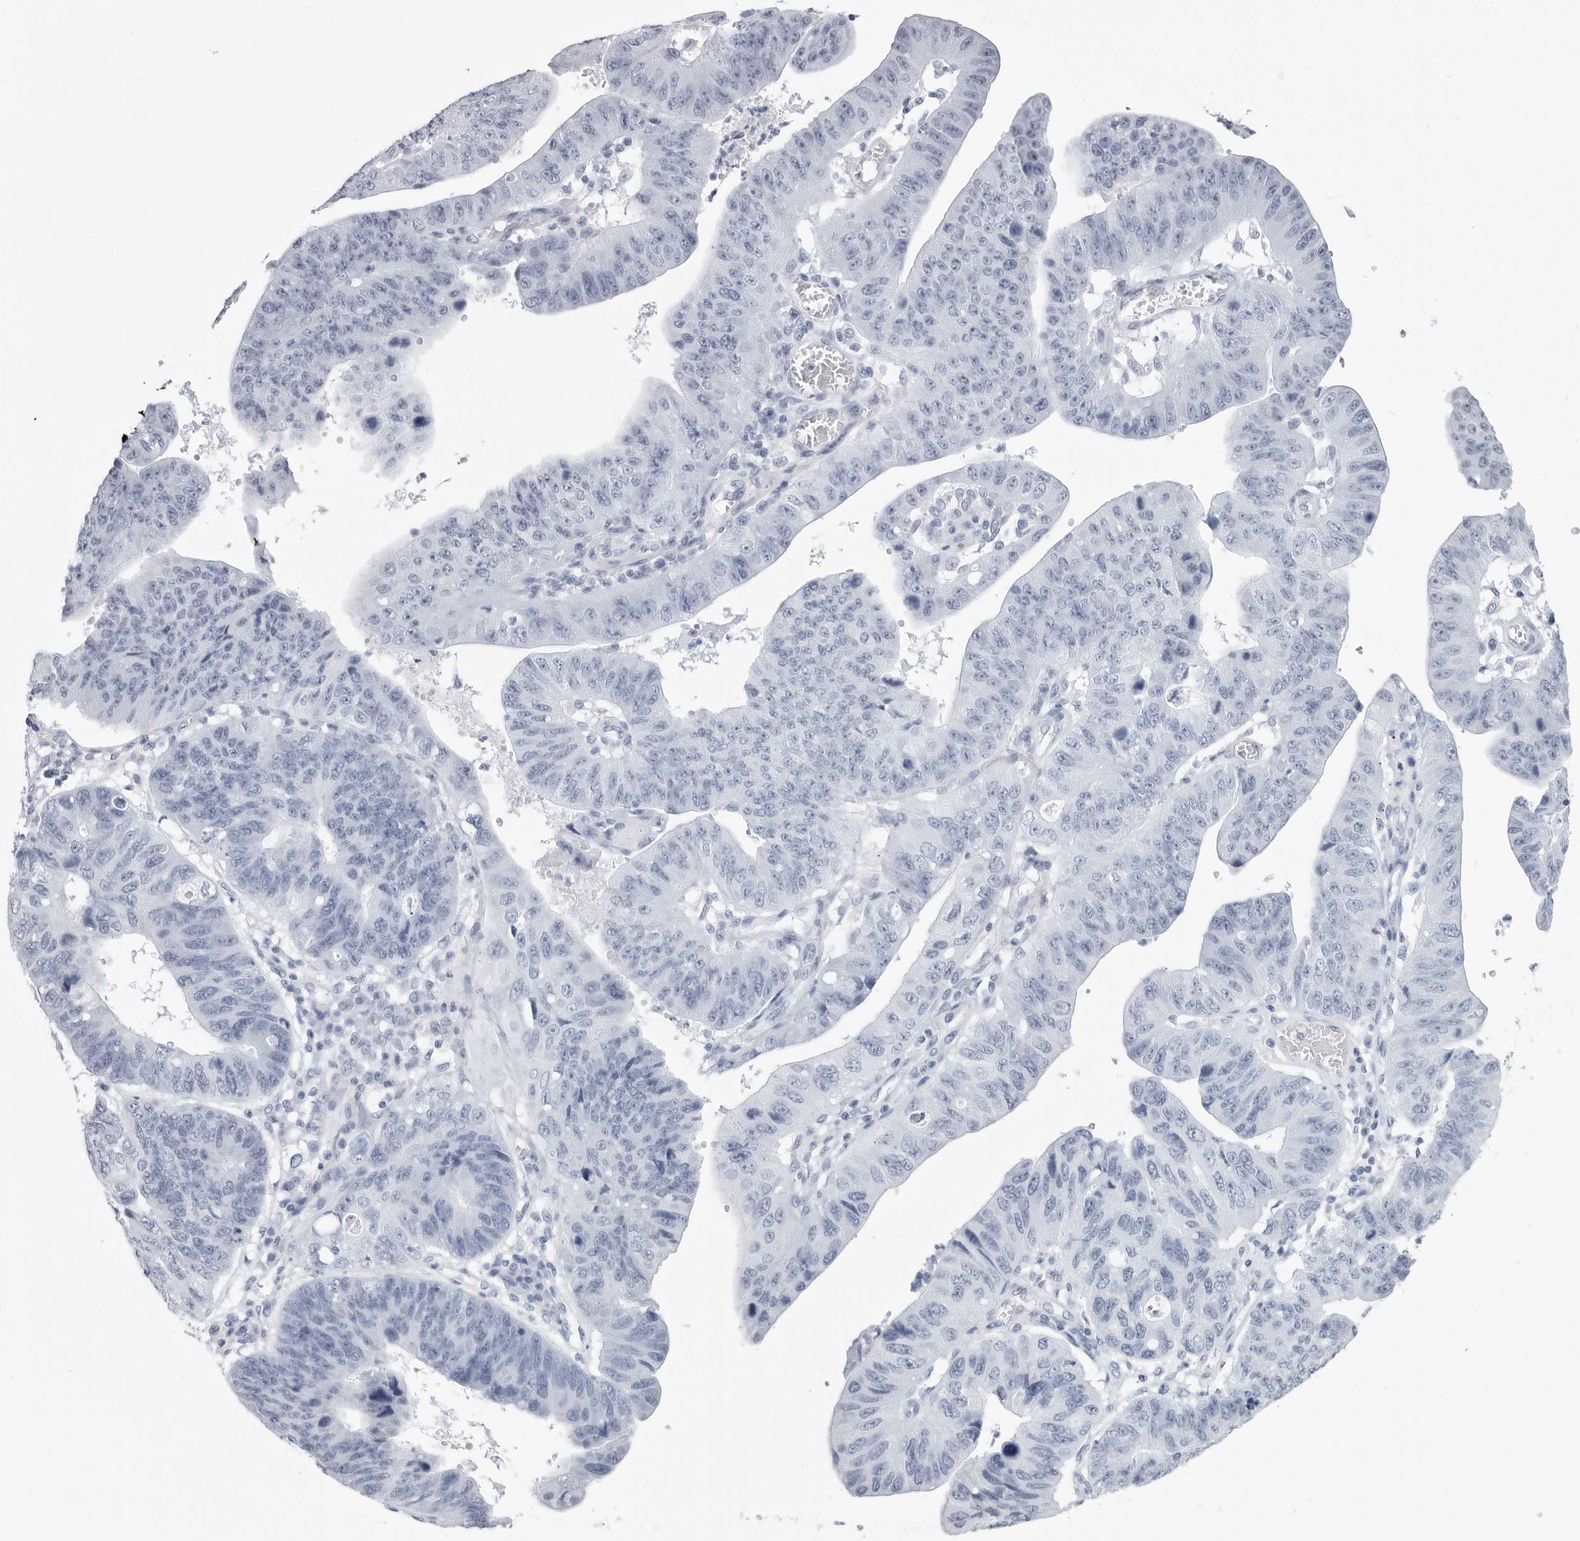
{"staining": {"intensity": "negative", "quantity": "none", "location": "none"}, "tissue": "stomach cancer", "cell_type": "Tumor cells", "image_type": "cancer", "snomed": [{"axis": "morphology", "description": "Adenocarcinoma, NOS"}, {"axis": "topography", "description": "Stomach"}], "caption": "Human adenocarcinoma (stomach) stained for a protein using immunohistochemistry (IHC) shows no positivity in tumor cells.", "gene": "CSH1", "patient": {"sex": "male", "age": 59}}